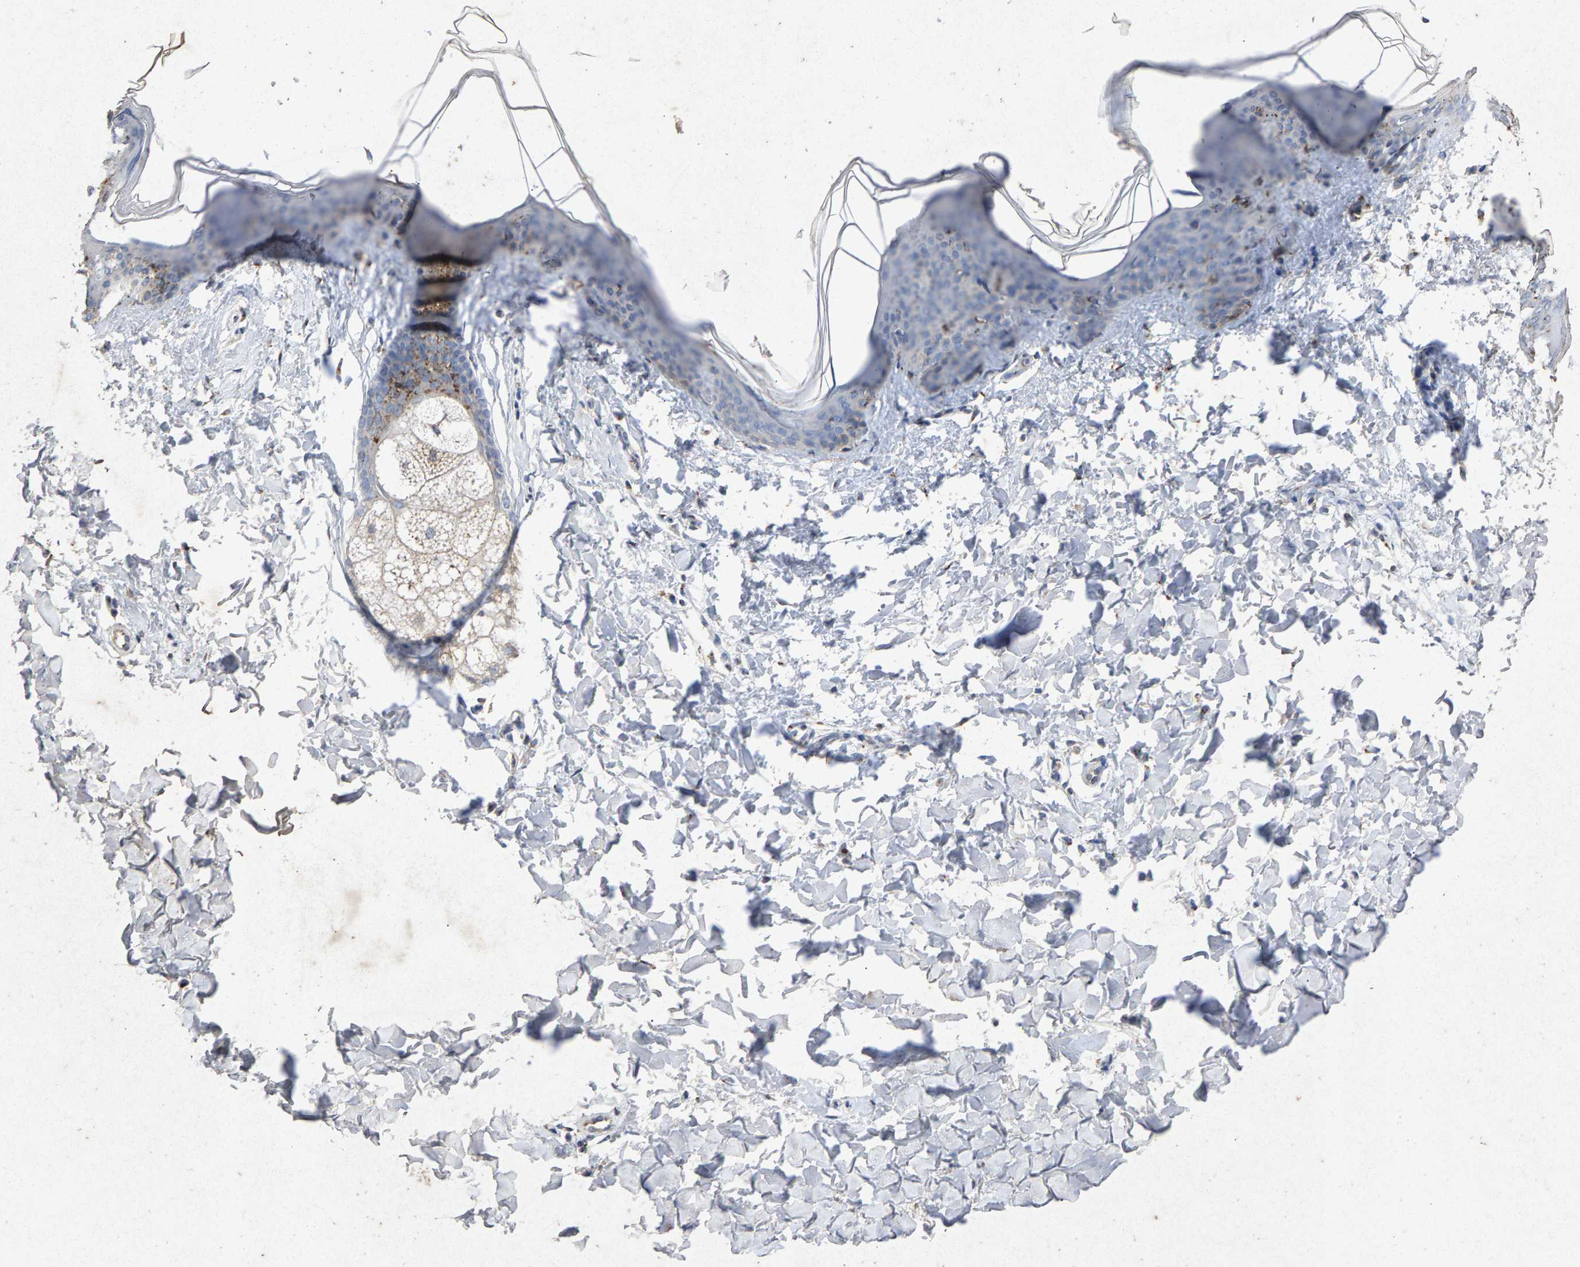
{"staining": {"intensity": "negative", "quantity": "none", "location": "none"}, "tissue": "skin", "cell_type": "Fibroblasts", "image_type": "normal", "snomed": [{"axis": "morphology", "description": "Normal tissue, NOS"}, {"axis": "topography", "description": "Skin"}], "caption": "IHC micrograph of normal skin: skin stained with DAB demonstrates no significant protein positivity in fibroblasts.", "gene": "MAN2A1", "patient": {"sex": "female", "age": 17}}